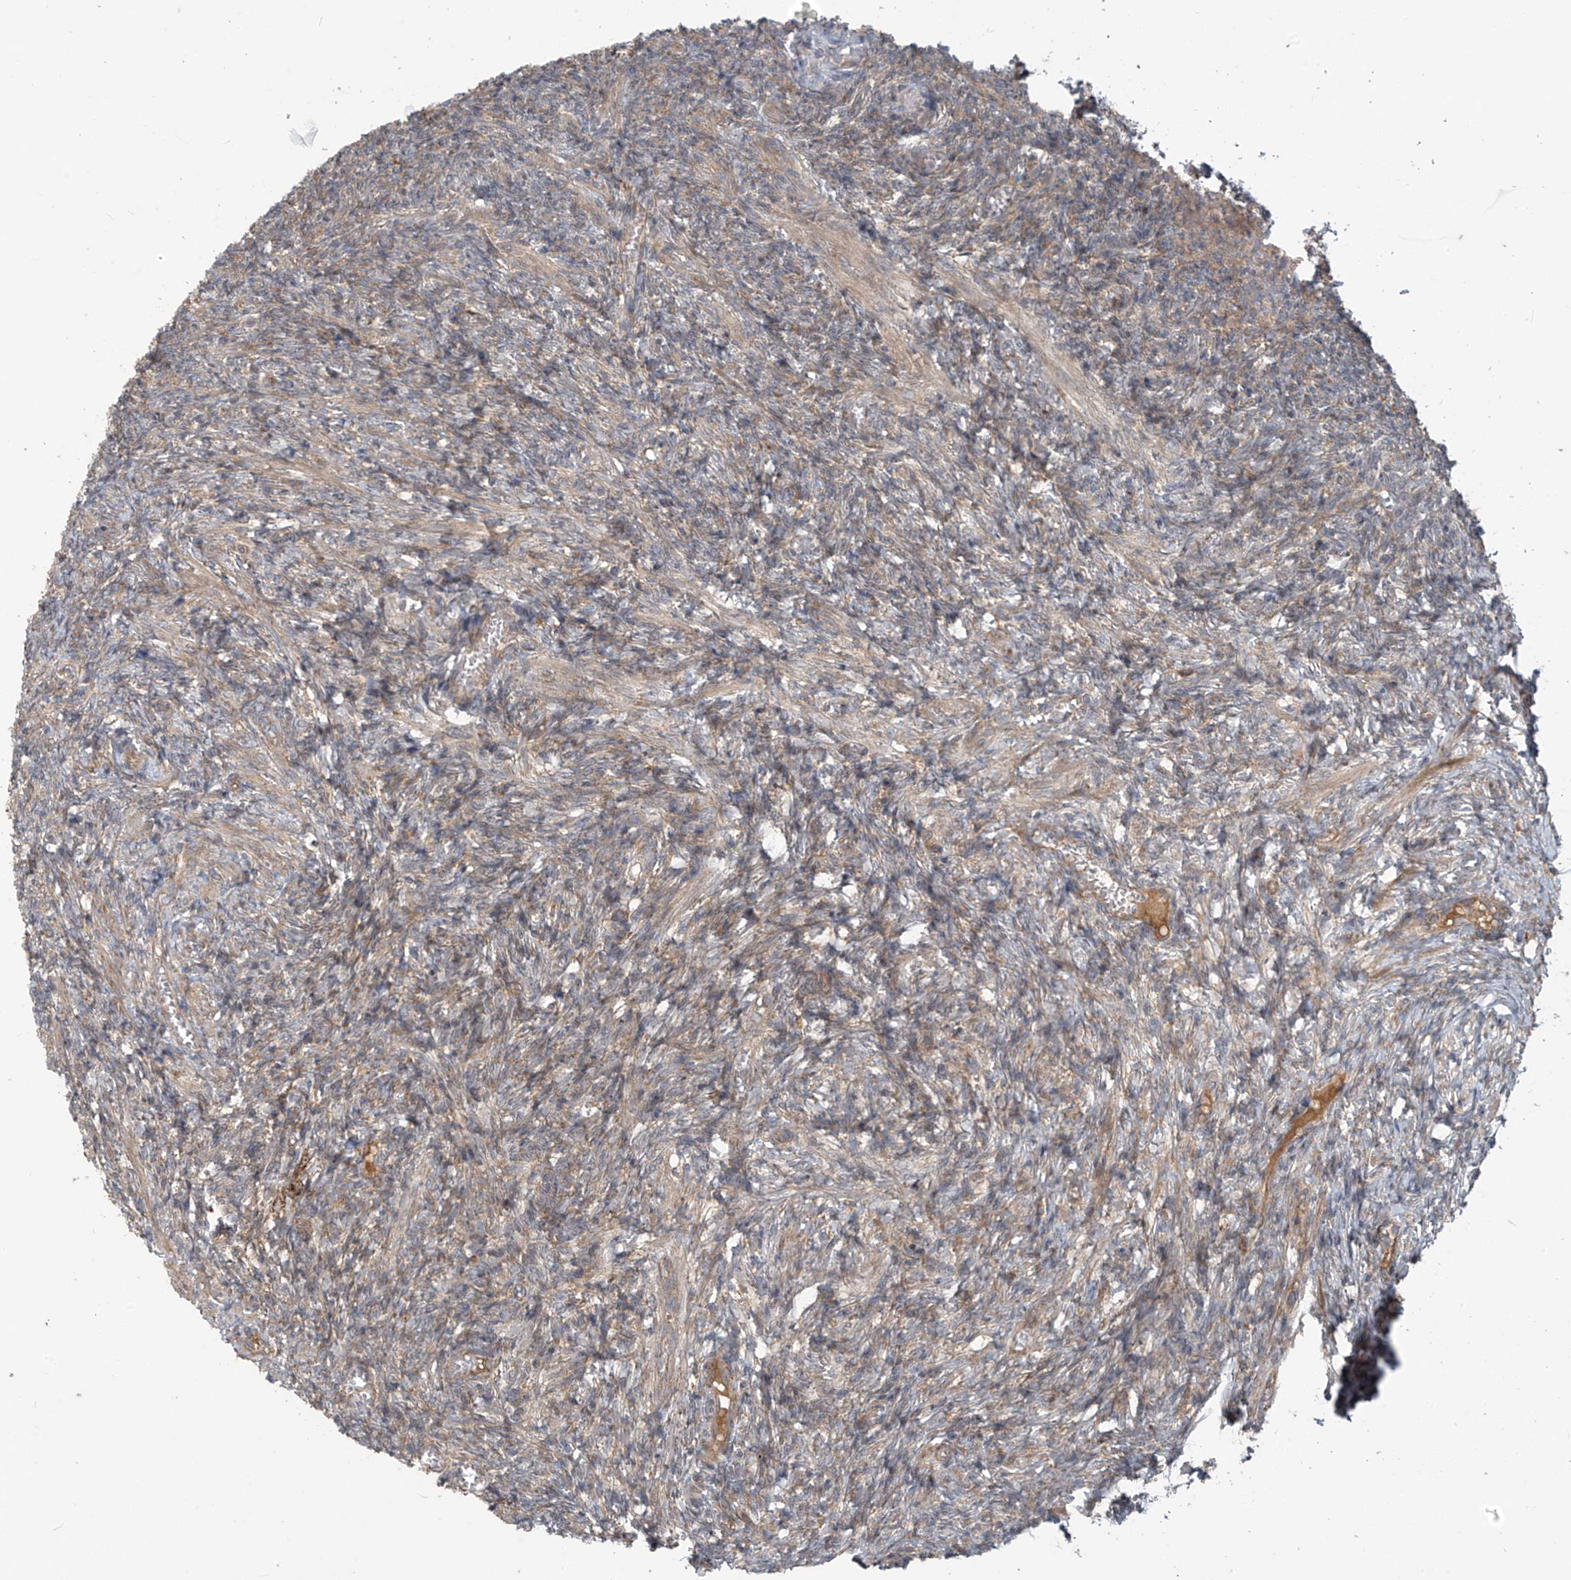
{"staining": {"intensity": "weak", "quantity": "25%-75%", "location": "cytoplasmic/membranous"}, "tissue": "ovary", "cell_type": "Ovarian stroma cells", "image_type": "normal", "snomed": [{"axis": "morphology", "description": "Normal tissue, NOS"}, {"axis": "topography", "description": "Ovary"}], "caption": "Immunohistochemistry (IHC) of benign ovary demonstrates low levels of weak cytoplasmic/membranous staining in about 25%-75% of ovarian stroma cells.", "gene": "KATNIP", "patient": {"sex": "female", "age": 27}}